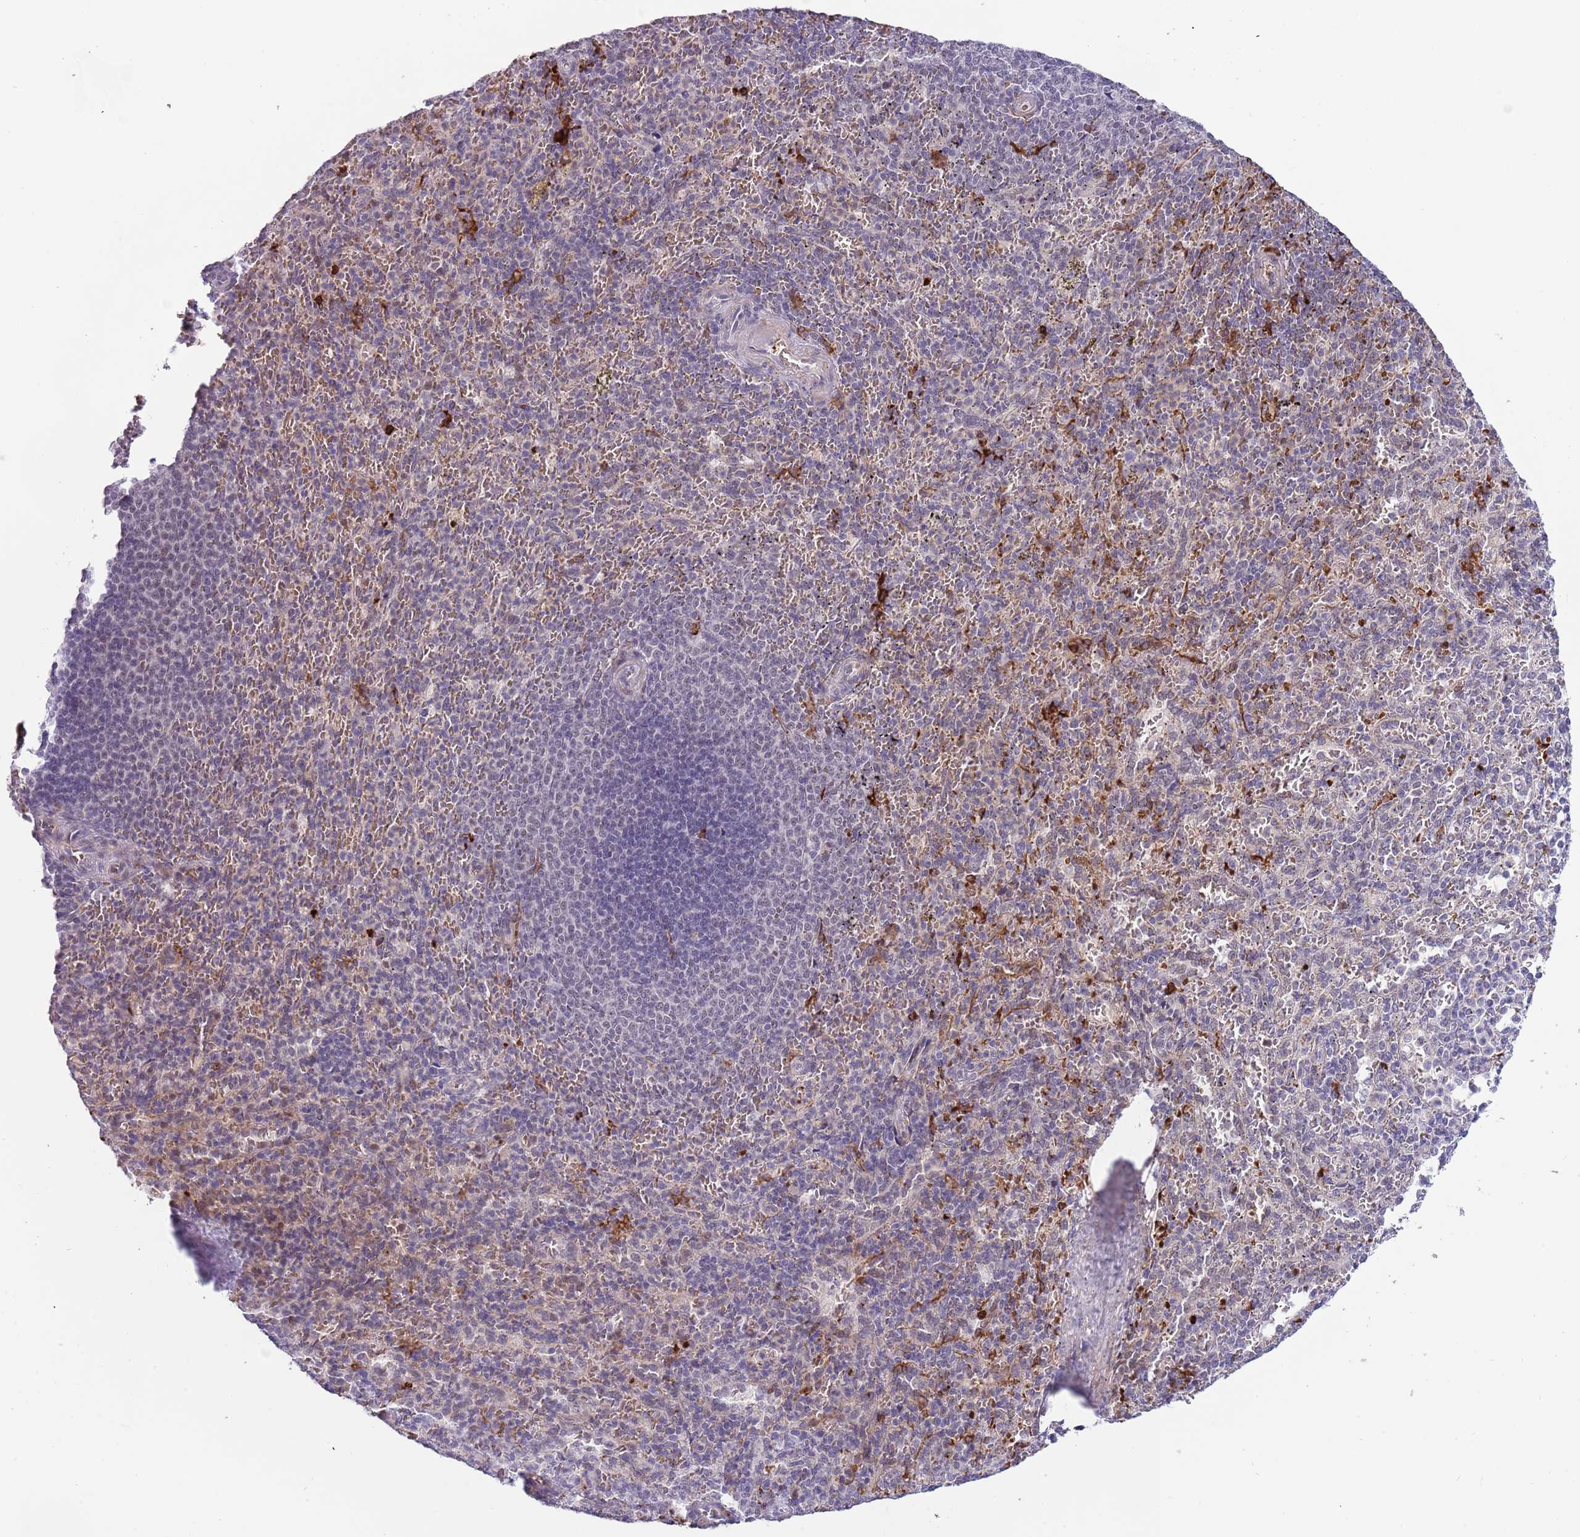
{"staining": {"intensity": "strong", "quantity": "25%-75%", "location": "cytoplasmic/membranous"}, "tissue": "spleen", "cell_type": "Cells in red pulp", "image_type": "normal", "snomed": [{"axis": "morphology", "description": "Normal tissue, NOS"}, {"axis": "topography", "description": "Spleen"}], "caption": "A high-resolution micrograph shows immunohistochemistry (IHC) staining of unremarkable spleen, which shows strong cytoplasmic/membranous expression in about 25%-75% of cells in red pulp. (Stains: DAB in brown, nuclei in blue, Microscopy: brightfield microscopy at high magnification).", "gene": "LYPD6B", "patient": {"sex": "female", "age": 21}}